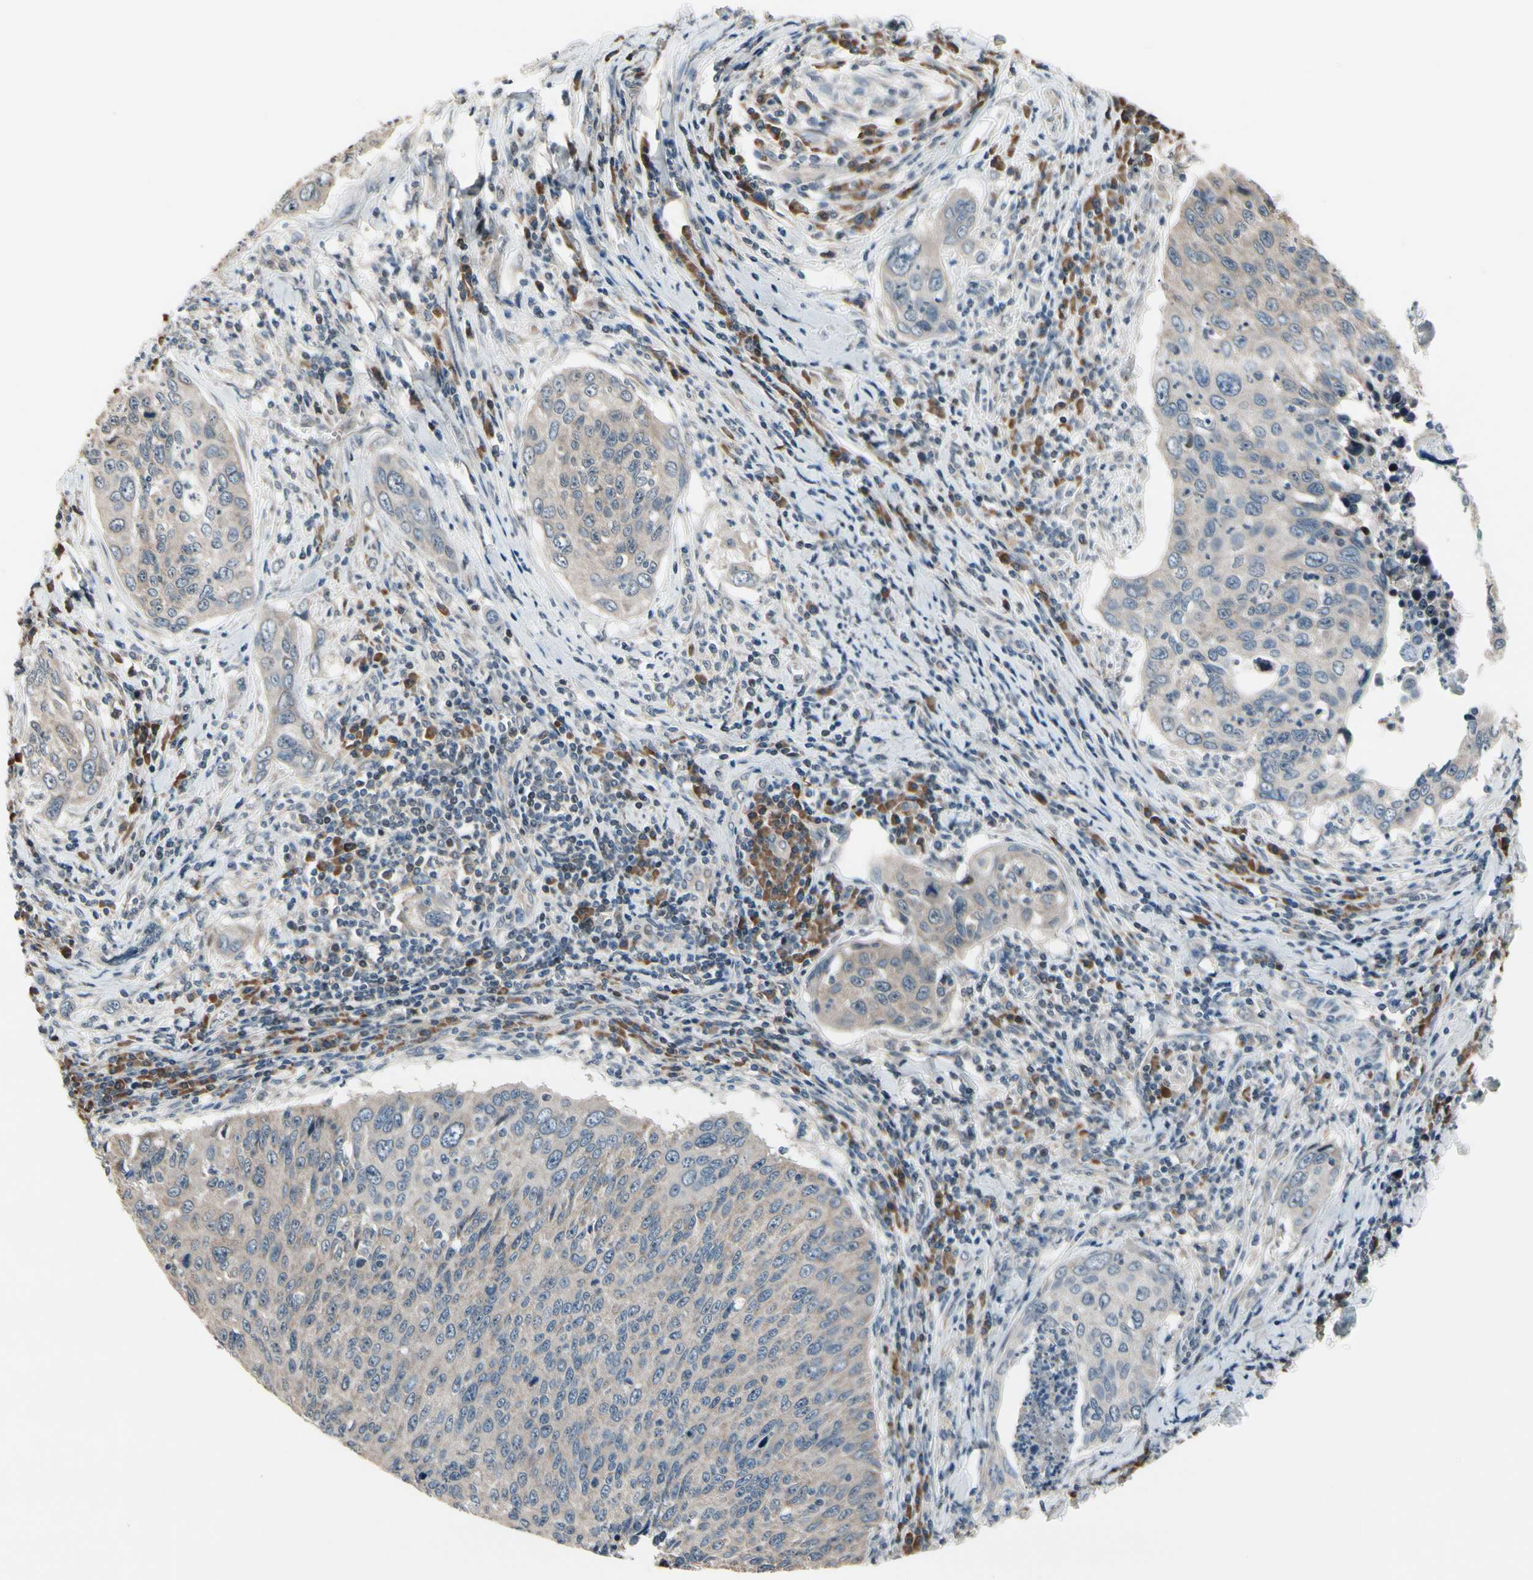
{"staining": {"intensity": "negative", "quantity": "none", "location": "none"}, "tissue": "cervical cancer", "cell_type": "Tumor cells", "image_type": "cancer", "snomed": [{"axis": "morphology", "description": "Squamous cell carcinoma, NOS"}, {"axis": "topography", "description": "Cervix"}], "caption": "IHC photomicrograph of human squamous cell carcinoma (cervical) stained for a protein (brown), which shows no positivity in tumor cells.", "gene": "SNX29", "patient": {"sex": "female", "age": 53}}